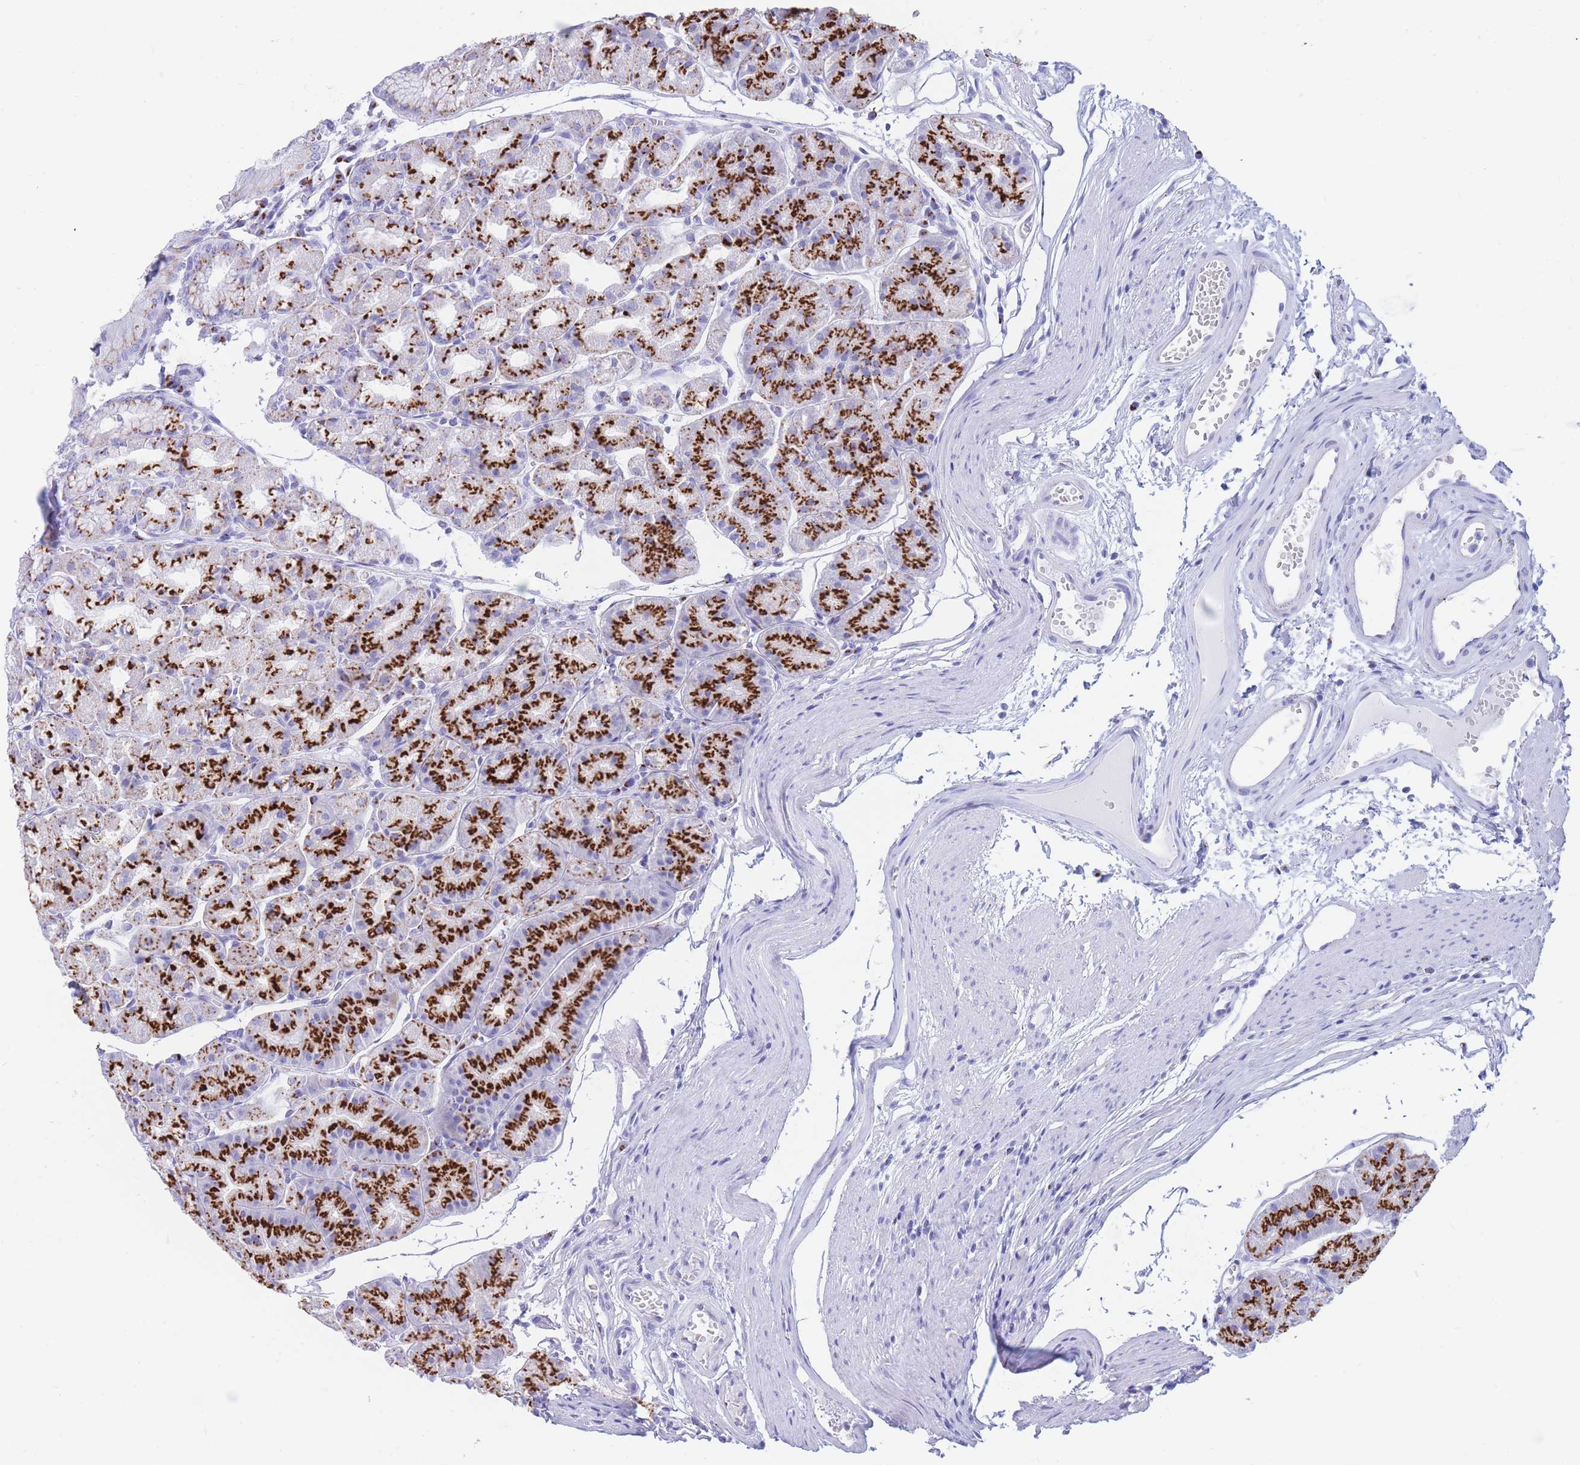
{"staining": {"intensity": "strong", "quantity": ">75%", "location": "cytoplasmic/membranous"}, "tissue": "stomach", "cell_type": "Glandular cells", "image_type": "normal", "snomed": [{"axis": "morphology", "description": "Normal tissue, NOS"}, {"axis": "topography", "description": "Stomach"}], "caption": "IHC image of benign stomach: stomach stained using immunohistochemistry displays high levels of strong protein expression localized specifically in the cytoplasmic/membranous of glandular cells, appearing as a cytoplasmic/membranous brown color.", "gene": "FAM3C", "patient": {"sex": "male", "age": 55}}